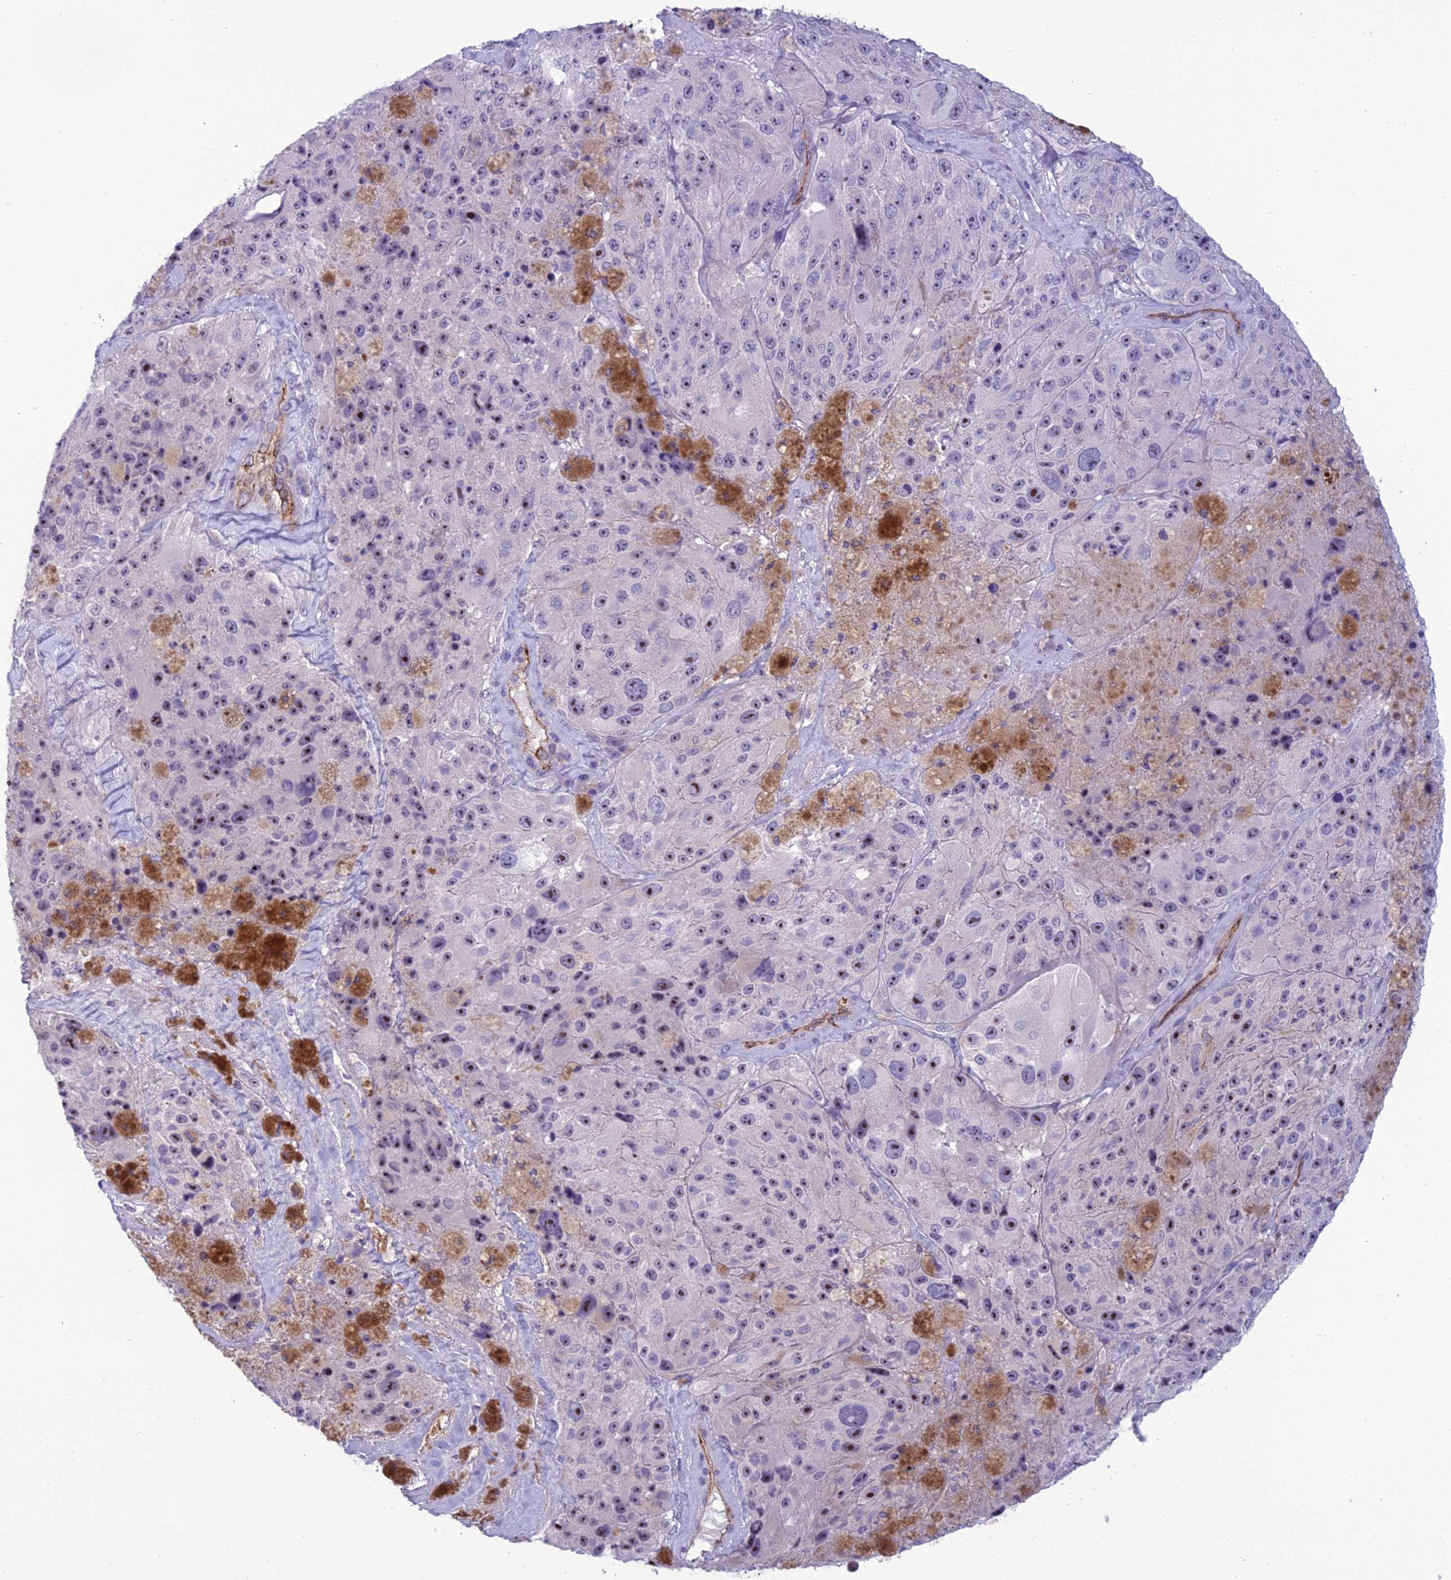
{"staining": {"intensity": "moderate", "quantity": "25%-75%", "location": "nuclear"}, "tissue": "melanoma", "cell_type": "Tumor cells", "image_type": "cancer", "snomed": [{"axis": "morphology", "description": "Malignant melanoma, Metastatic site"}, {"axis": "topography", "description": "Lymph node"}], "caption": "Immunohistochemistry (IHC) histopathology image of neoplastic tissue: melanoma stained using immunohistochemistry shows medium levels of moderate protein expression localized specifically in the nuclear of tumor cells, appearing as a nuclear brown color.", "gene": "BBS7", "patient": {"sex": "male", "age": 62}}